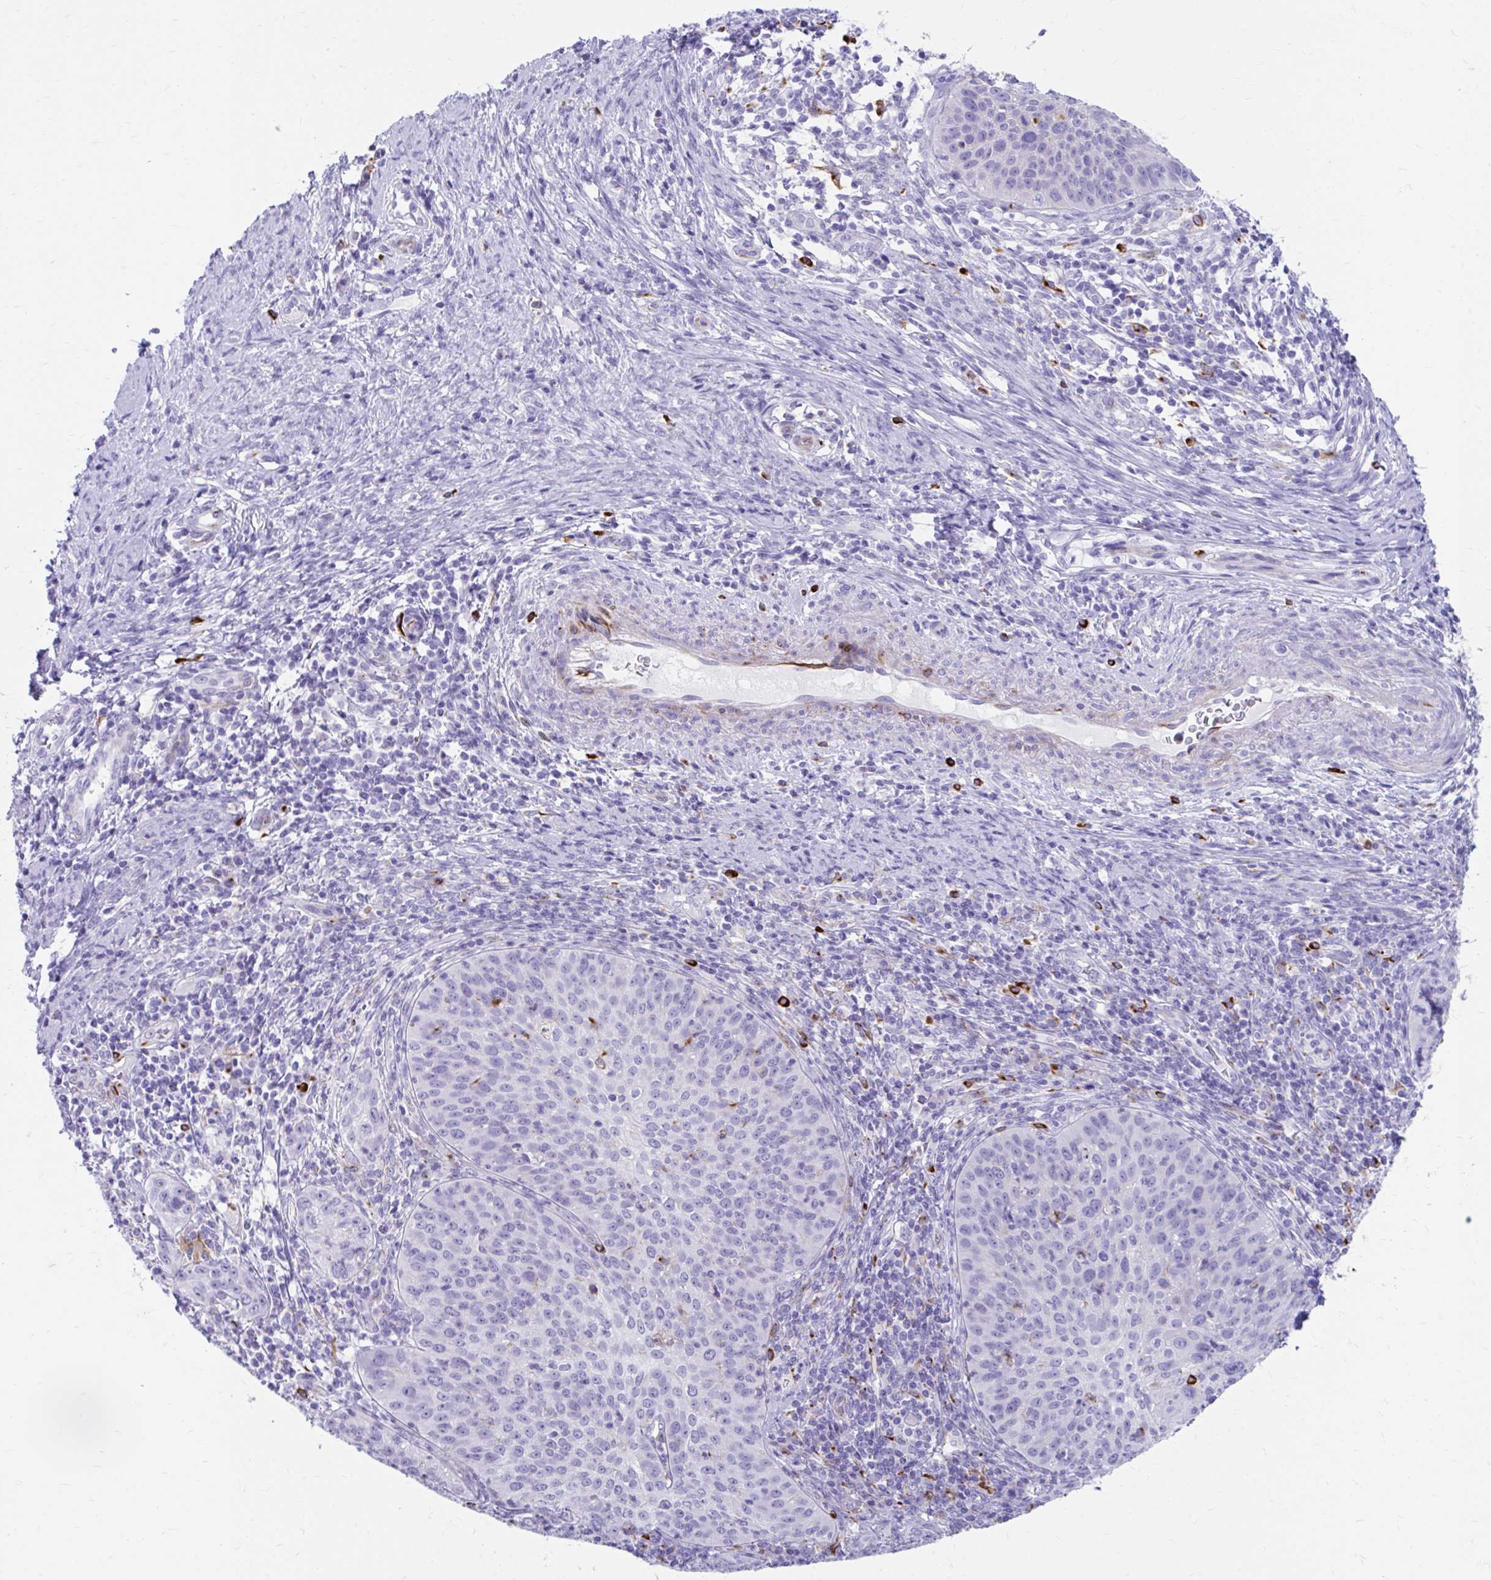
{"staining": {"intensity": "negative", "quantity": "none", "location": "none"}, "tissue": "cervical cancer", "cell_type": "Tumor cells", "image_type": "cancer", "snomed": [{"axis": "morphology", "description": "Squamous cell carcinoma, NOS"}, {"axis": "topography", "description": "Cervix"}], "caption": "High power microscopy photomicrograph of an IHC photomicrograph of cervical cancer, revealing no significant expression in tumor cells.", "gene": "ZNF699", "patient": {"sex": "female", "age": 30}}